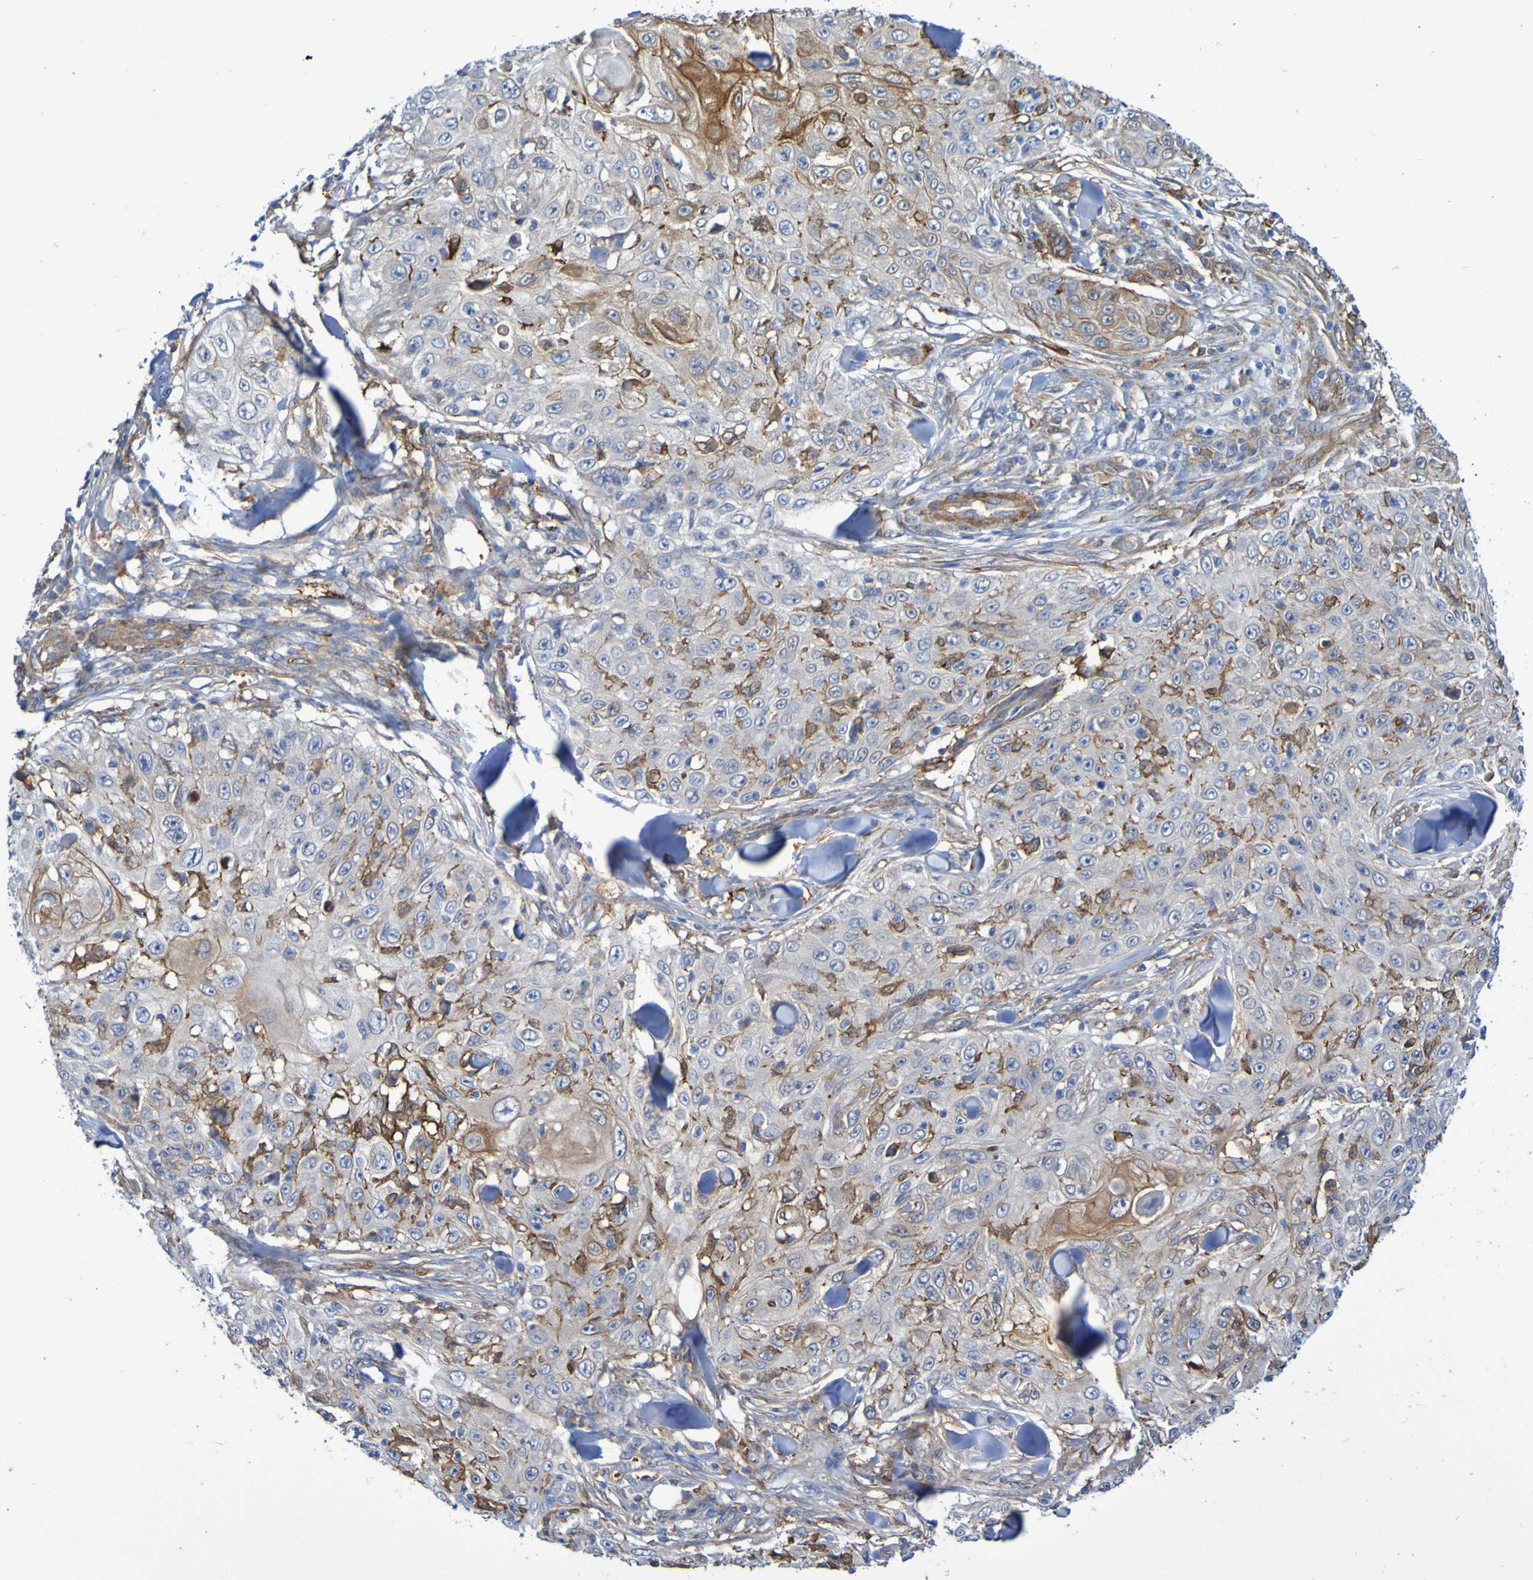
{"staining": {"intensity": "moderate", "quantity": "<25%", "location": "cytoplasmic/membranous"}, "tissue": "skin cancer", "cell_type": "Tumor cells", "image_type": "cancer", "snomed": [{"axis": "morphology", "description": "Squamous cell carcinoma, NOS"}, {"axis": "topography", "description": "Skin"}], "caption": "This is a histology image of immunohistochemistry staining of skin cancer (squamous cell carcinoma), which shows moderate positivity in the cytoplasmic/membranous of tumor cells.", "gene": "SCRG1", "patient": {"sex": "male", "age": 86}}